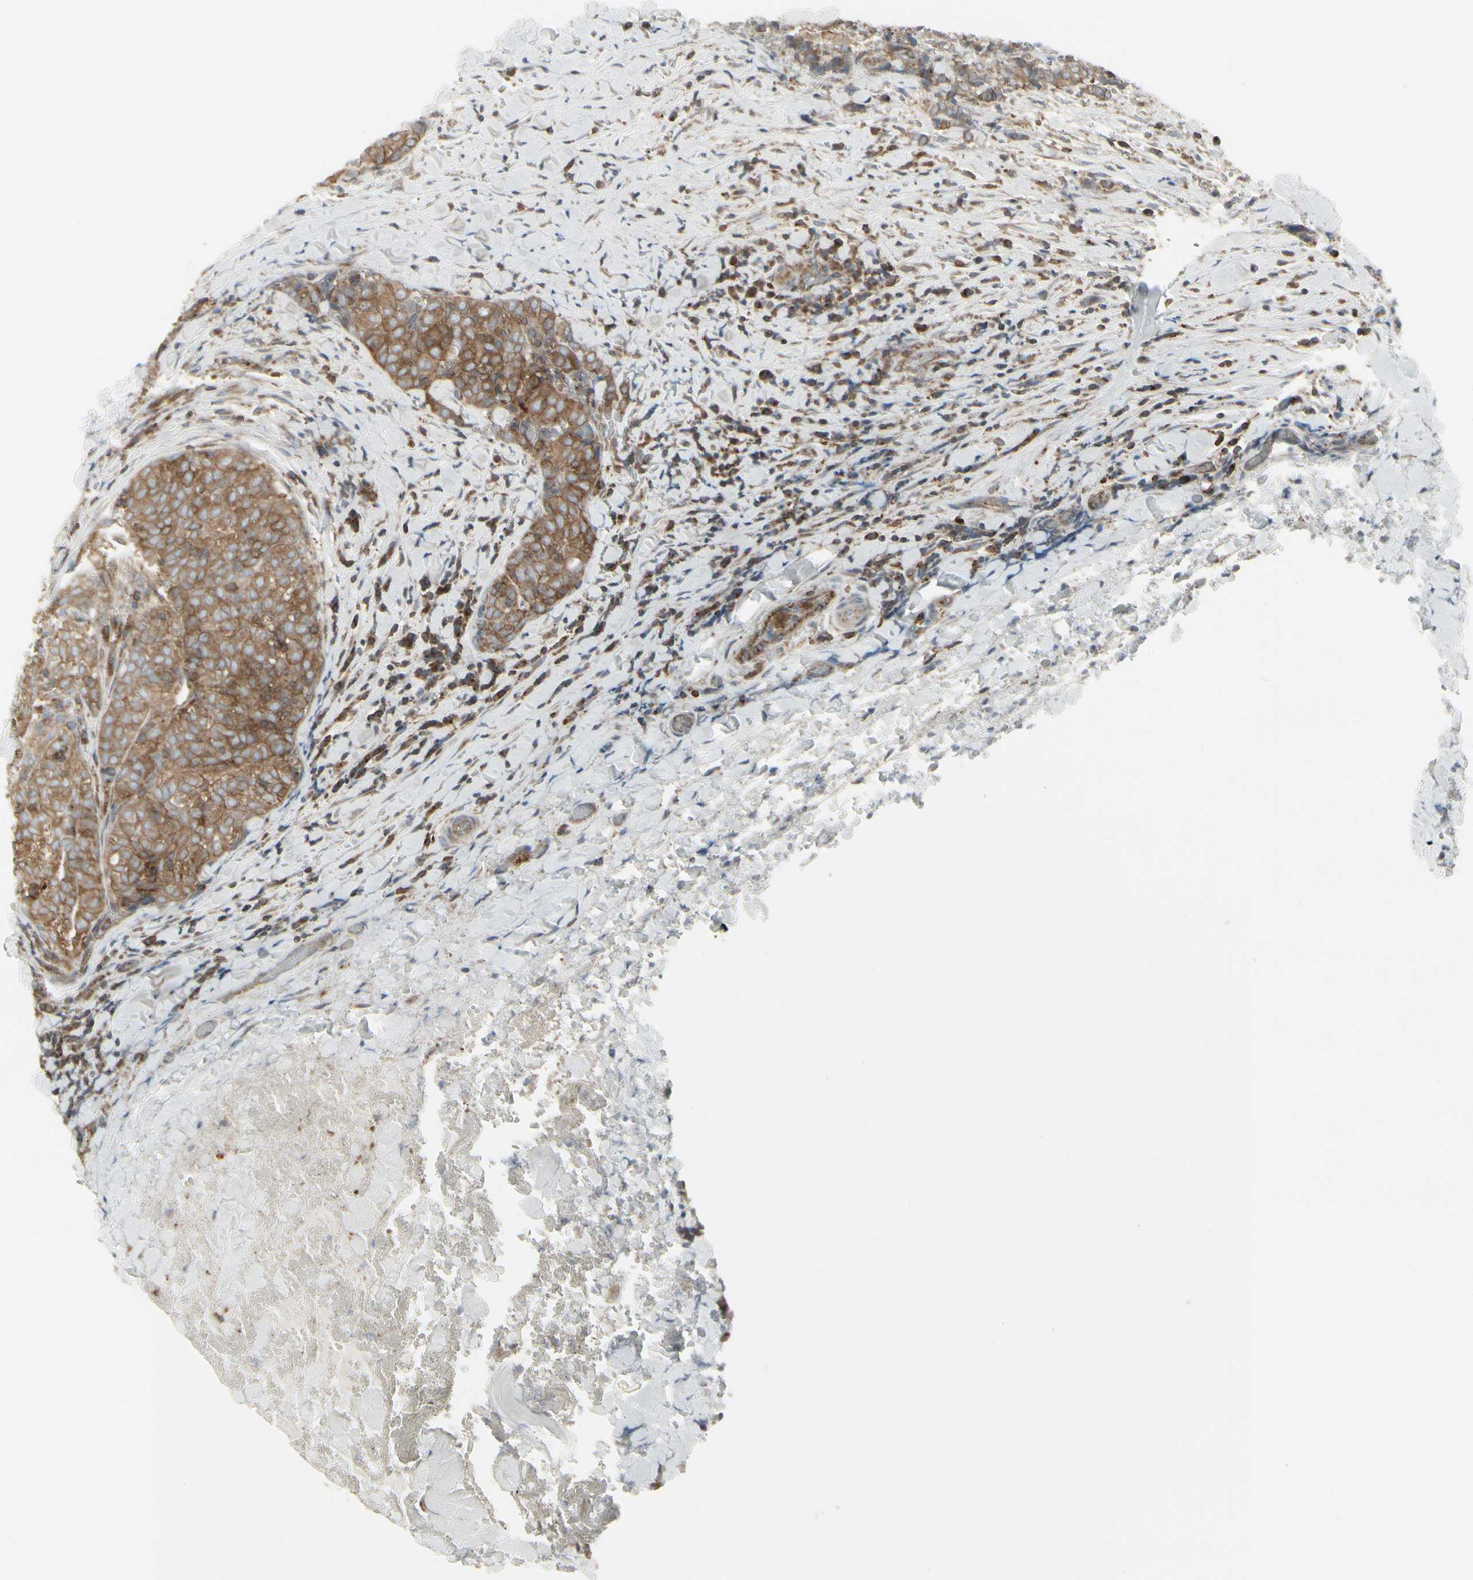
{"staining": {"intensity": "moderate", "quantity": ">75%", "location": "cytoplasmic/membranous"}, "tissue": "thyroid cancer", "cell_type": "Tumor cells", "image_type": "cancer", "snomed": [{"axis": "morphology", "description": "Normal tissue, NOS"}, {"axis": "morphology", "description": "Papillary adenocarcinoma, NOS"}, {"axis": "topography", "description": "Thyroid gland"}], "caption": "High-power microscopy captured an immunohistochemistry image of thyroid papillary adenocarcinoma, revealing moderate cytoplasmic/membranous staining in about >75% of tumor cells.", "gene": "EPS15", "patient": {"sex": "female", "age": 30}}